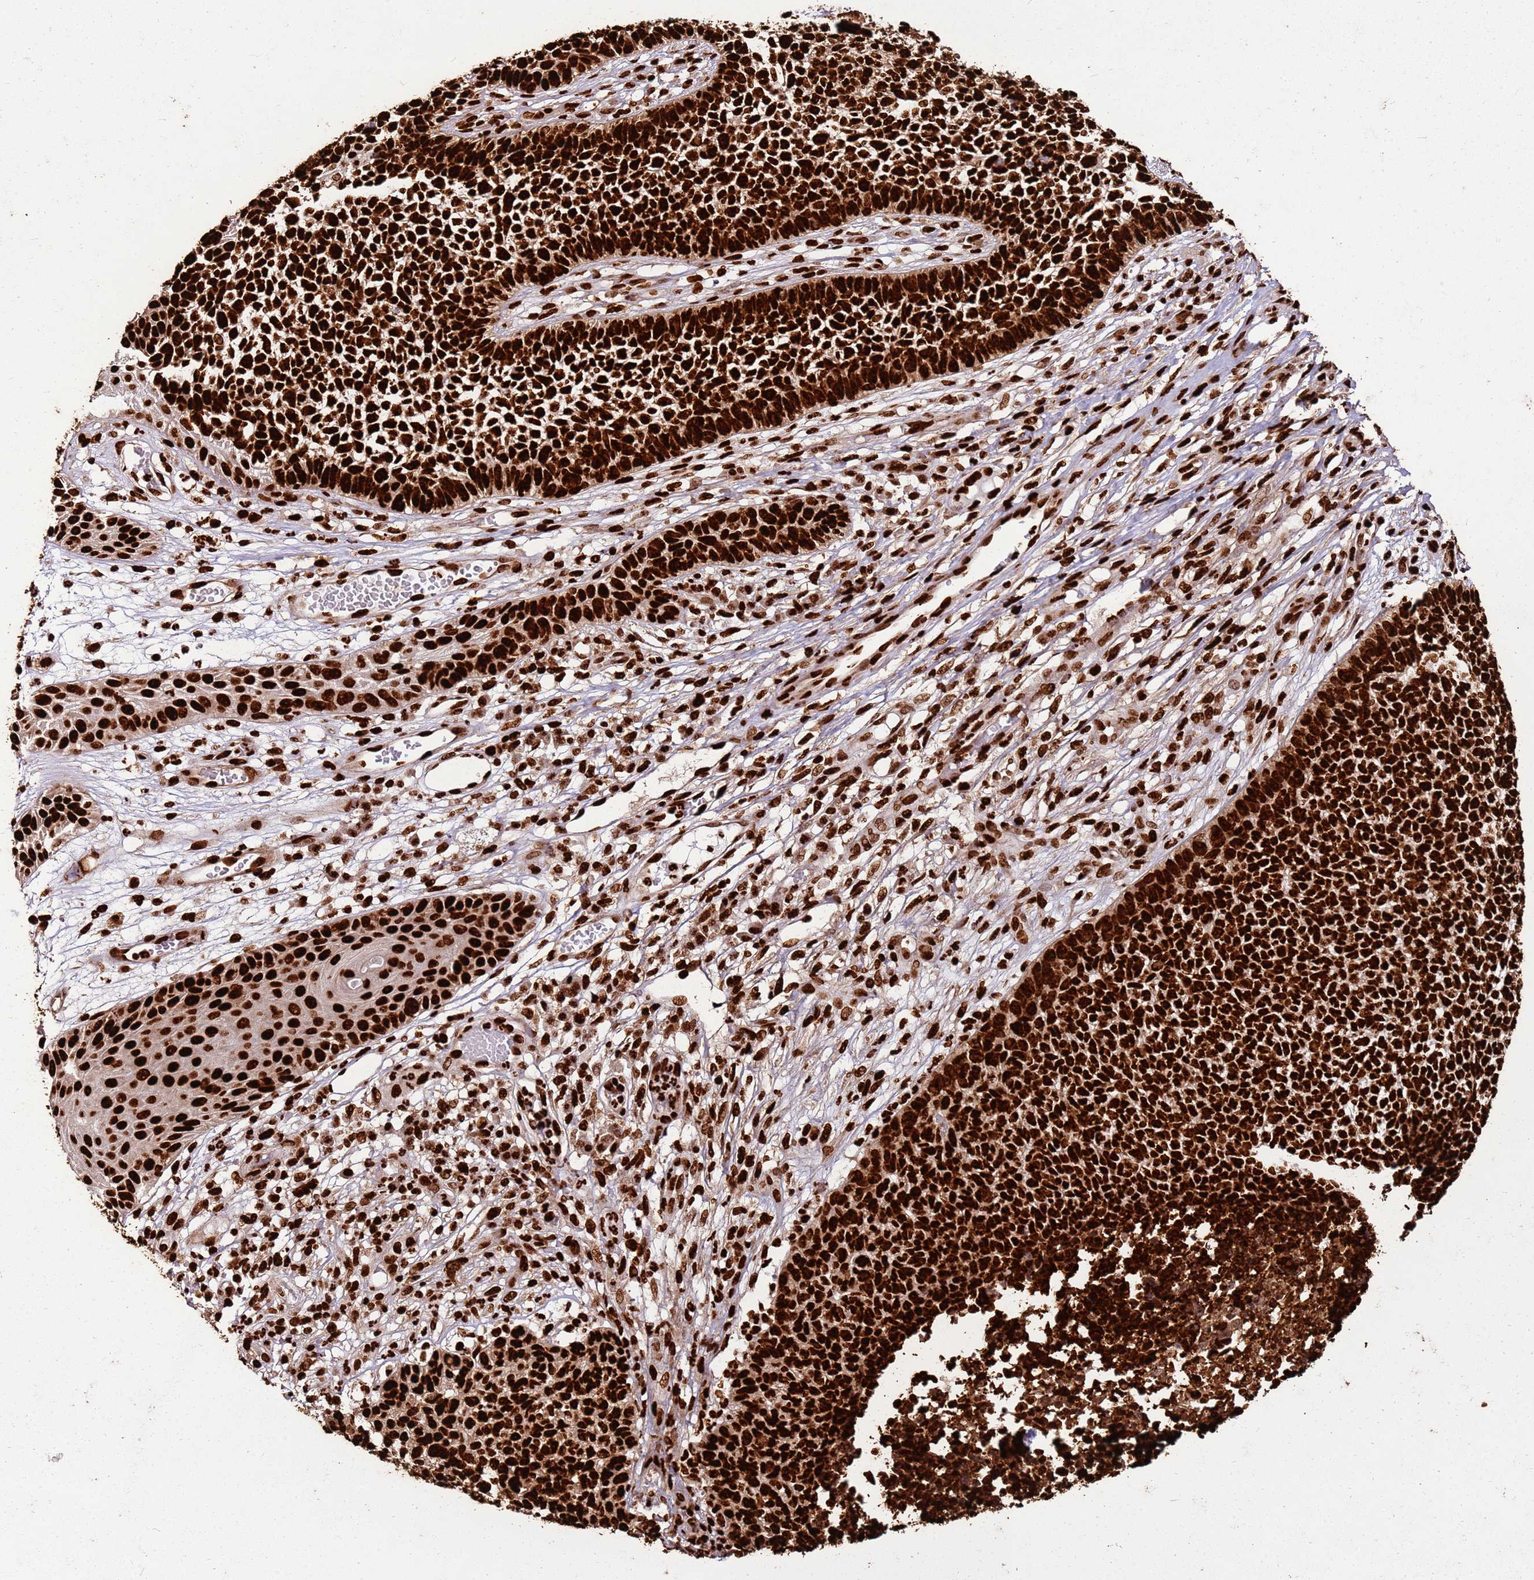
{"staining": {"intensity": "strong", "quantity": ">75%", "location": "nuclear"}, "tissue": "skin cancer", "cell_type": "Tumor cells", "image_type": "cancer", "snomed": [{"axis": "morphology", "description": "Basal cell carcinoma"}, {"axis": "topography", "description": "Skin"}], "caption": "Immunohistochemistry staining of skin cancer, which displays high levels of strong nuclear staining in approximately >75% of tumor cells indicating strong nuclear protein expression. The staining was performed using DAB (brown) for protein detection and nuclei were counterstained in hematoxylin (blue).", "gene": "HNRNPAB", "patient": {"sex": "female", "age": 84}}